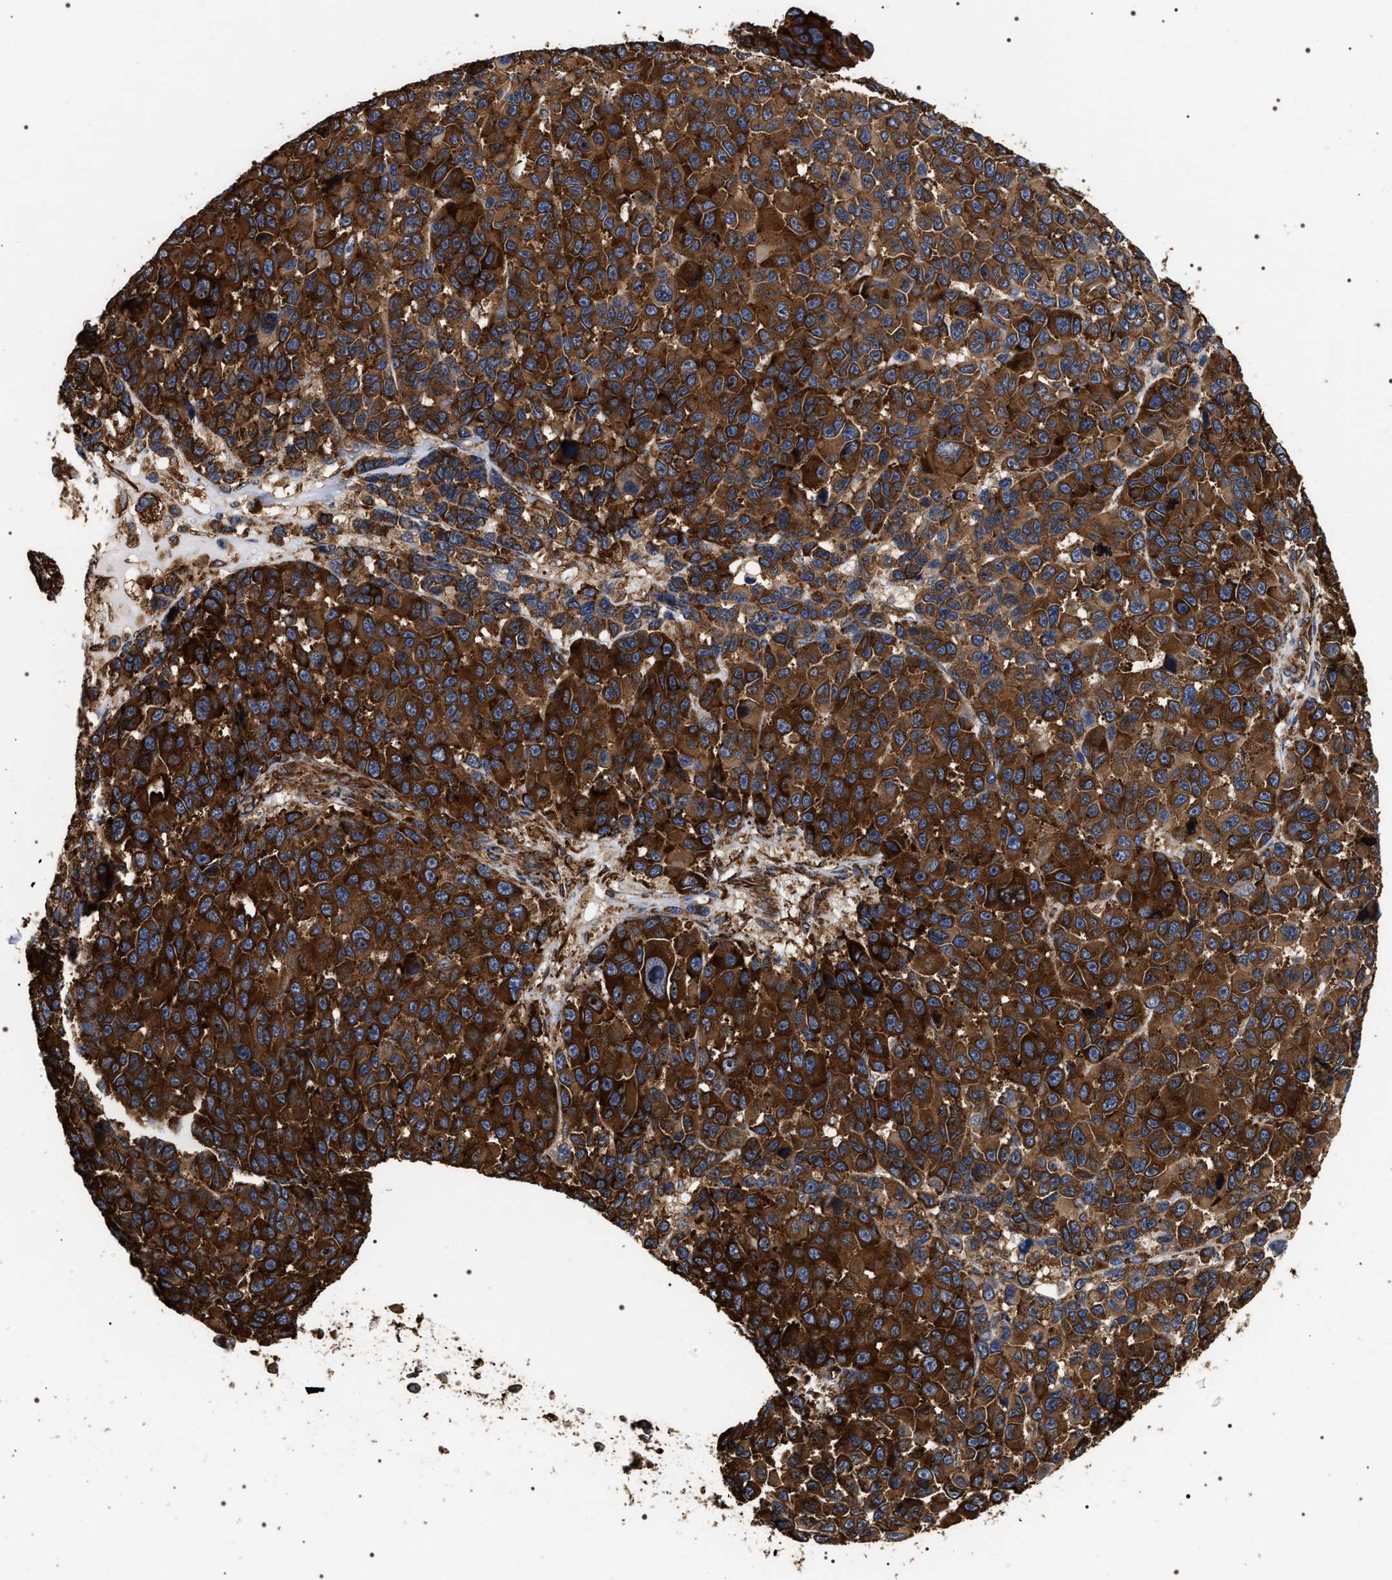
{"staining": {"intensity": "strong", "quantity": ">75%", "location": "cytoplasmic/membranous"}, "tissue": "melanoma", "cell_type": "Tumor cells", "image_type": "cancer", "snomed": [{"axis": "morphology", "description": "Malignant melanoma, NOS"}, {"axis": "topography", "description": "Skin"}], "caption": "Strong cytoplasmic/membranous protein expression is seen in about >75% of tumor cells in malignant melanoma.", "gene": "SERBP1", "patient": {"sex": "male", "age": 53}}